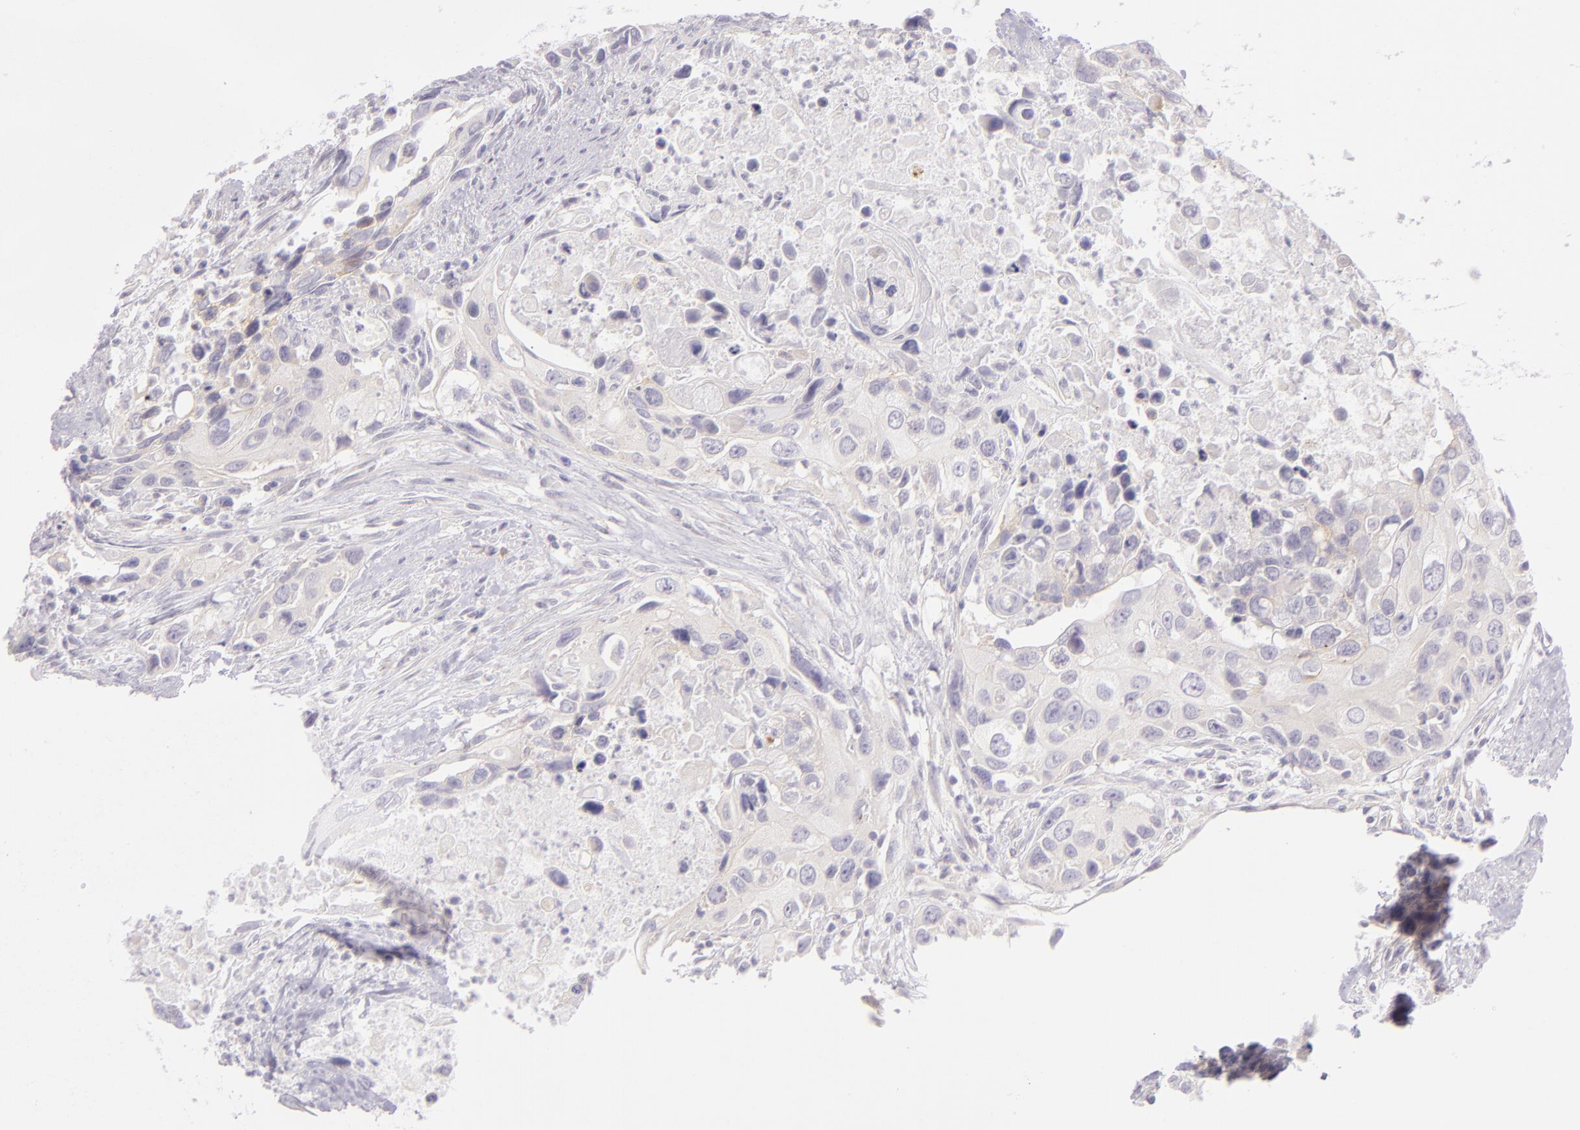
{"staining": {"intensity": "negative", "quantity": "none", "location": "none"}, "tissue": "urothelial cancer", "cell_type": "Tumor cells", "image_type": "cancer", "snomed": [{"axis": "morphology", "description": "Urothelial carcinoma, High grade"}, {"axis": "topography", "description": "Urinary bladder"}], "caption": "The photomicrograph shows no significant staining in tumor cells of high-grade urothelial carcinoma.", "gene": "ZC3H7B", "patient": {"sex": "male", "age": 71}}